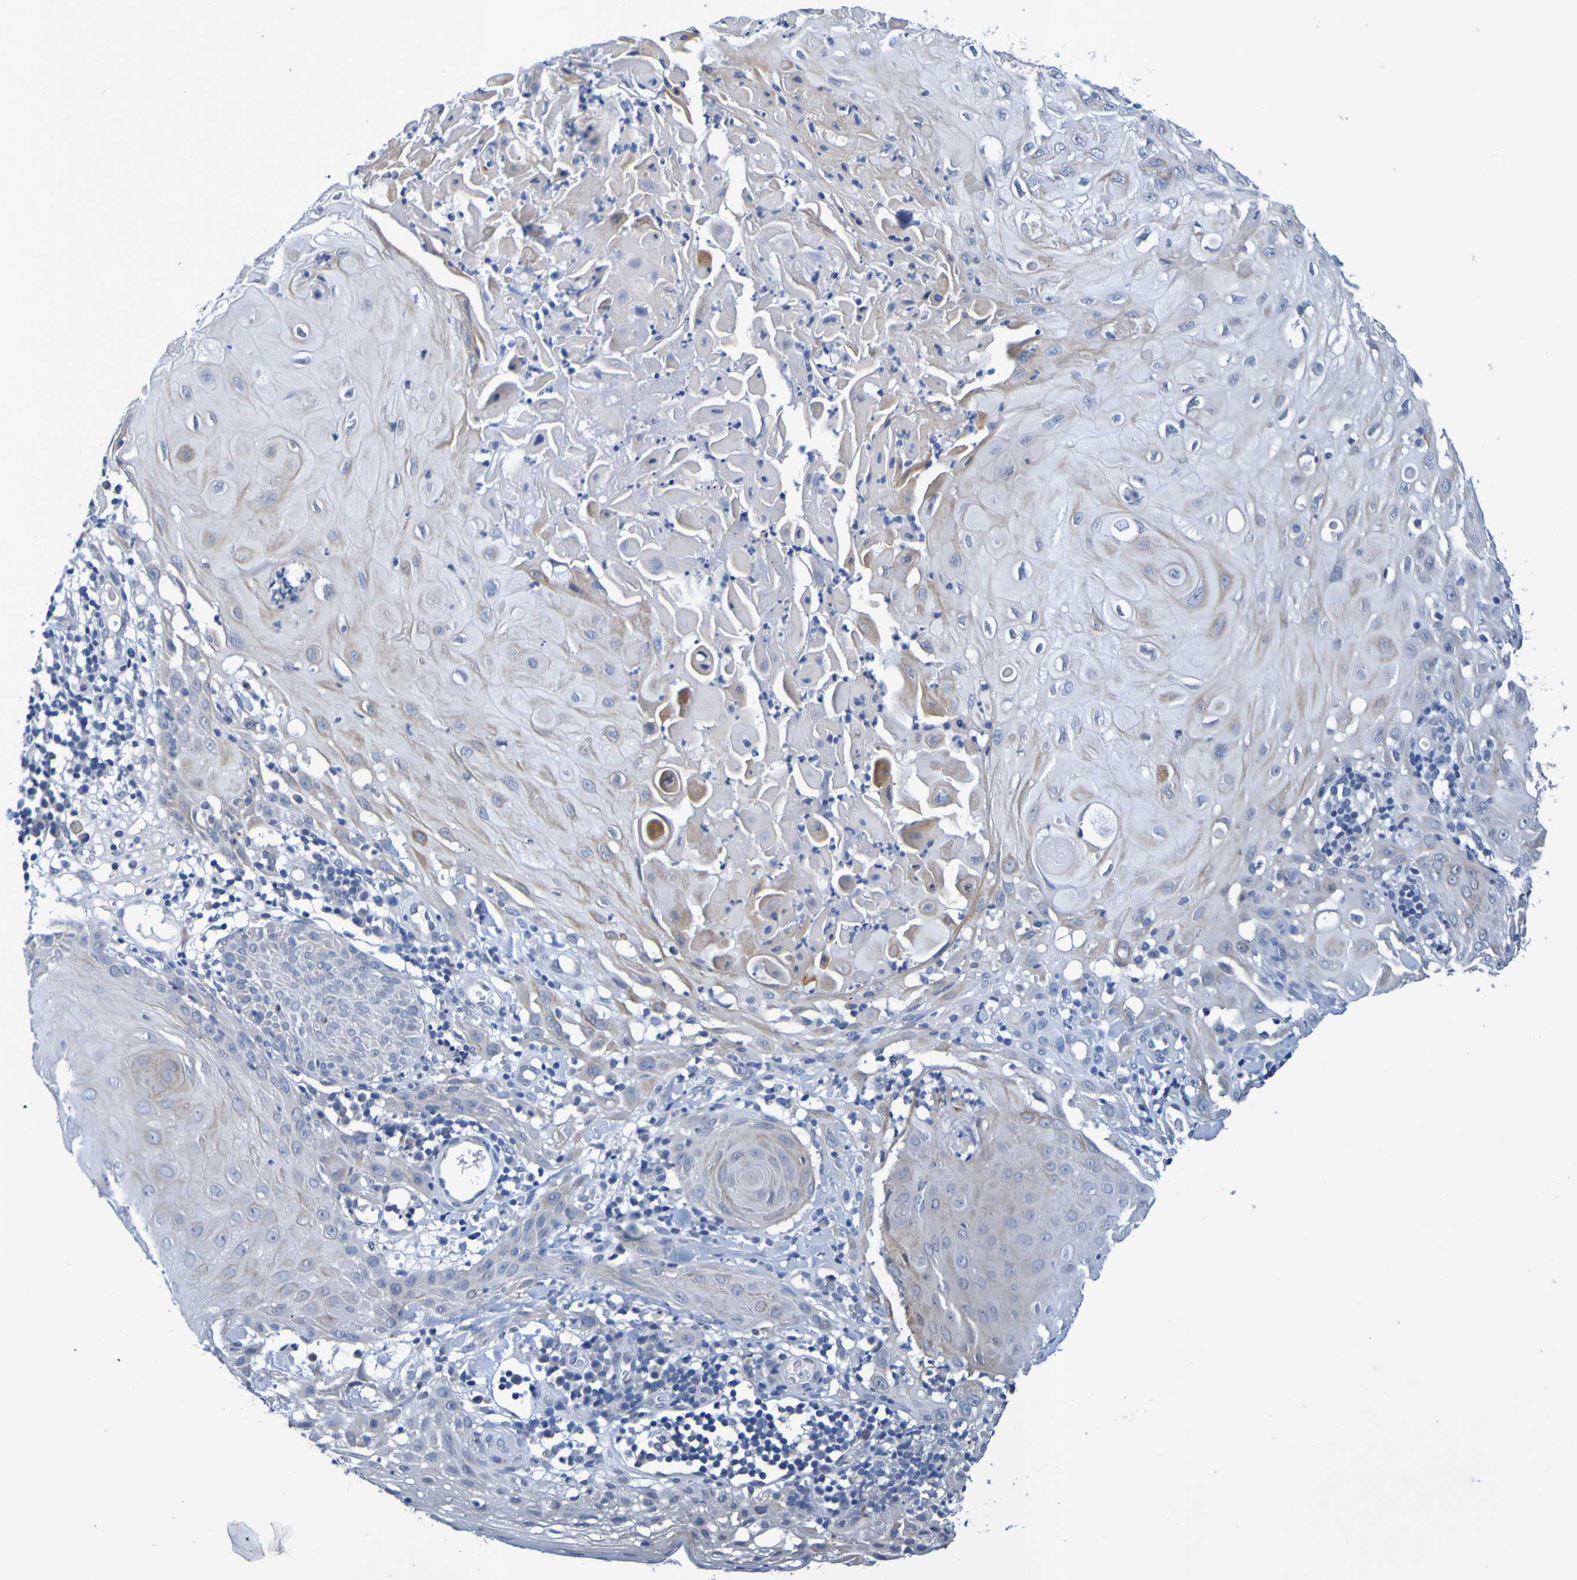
{"staining": {"intensity": "weak", "quantity": "<25%", "location": "cytoplasmic/membranous"}, "tissue": "skin cancer", "cell_type": "Tumor cells", "image_type": "cancer", "snomed": [{"axis": "morphology", "description": "Squamous cell carcinoma, NOS"}, {"axis": "topography", "description": "Skin"}], "caption": "This is an immunohistochemistry micrograph of human skin squamous cell carcinoma. There is no staining in tumor cells.", "gene": "VMA21", "patient": {"sex": "male", "age": 24}}